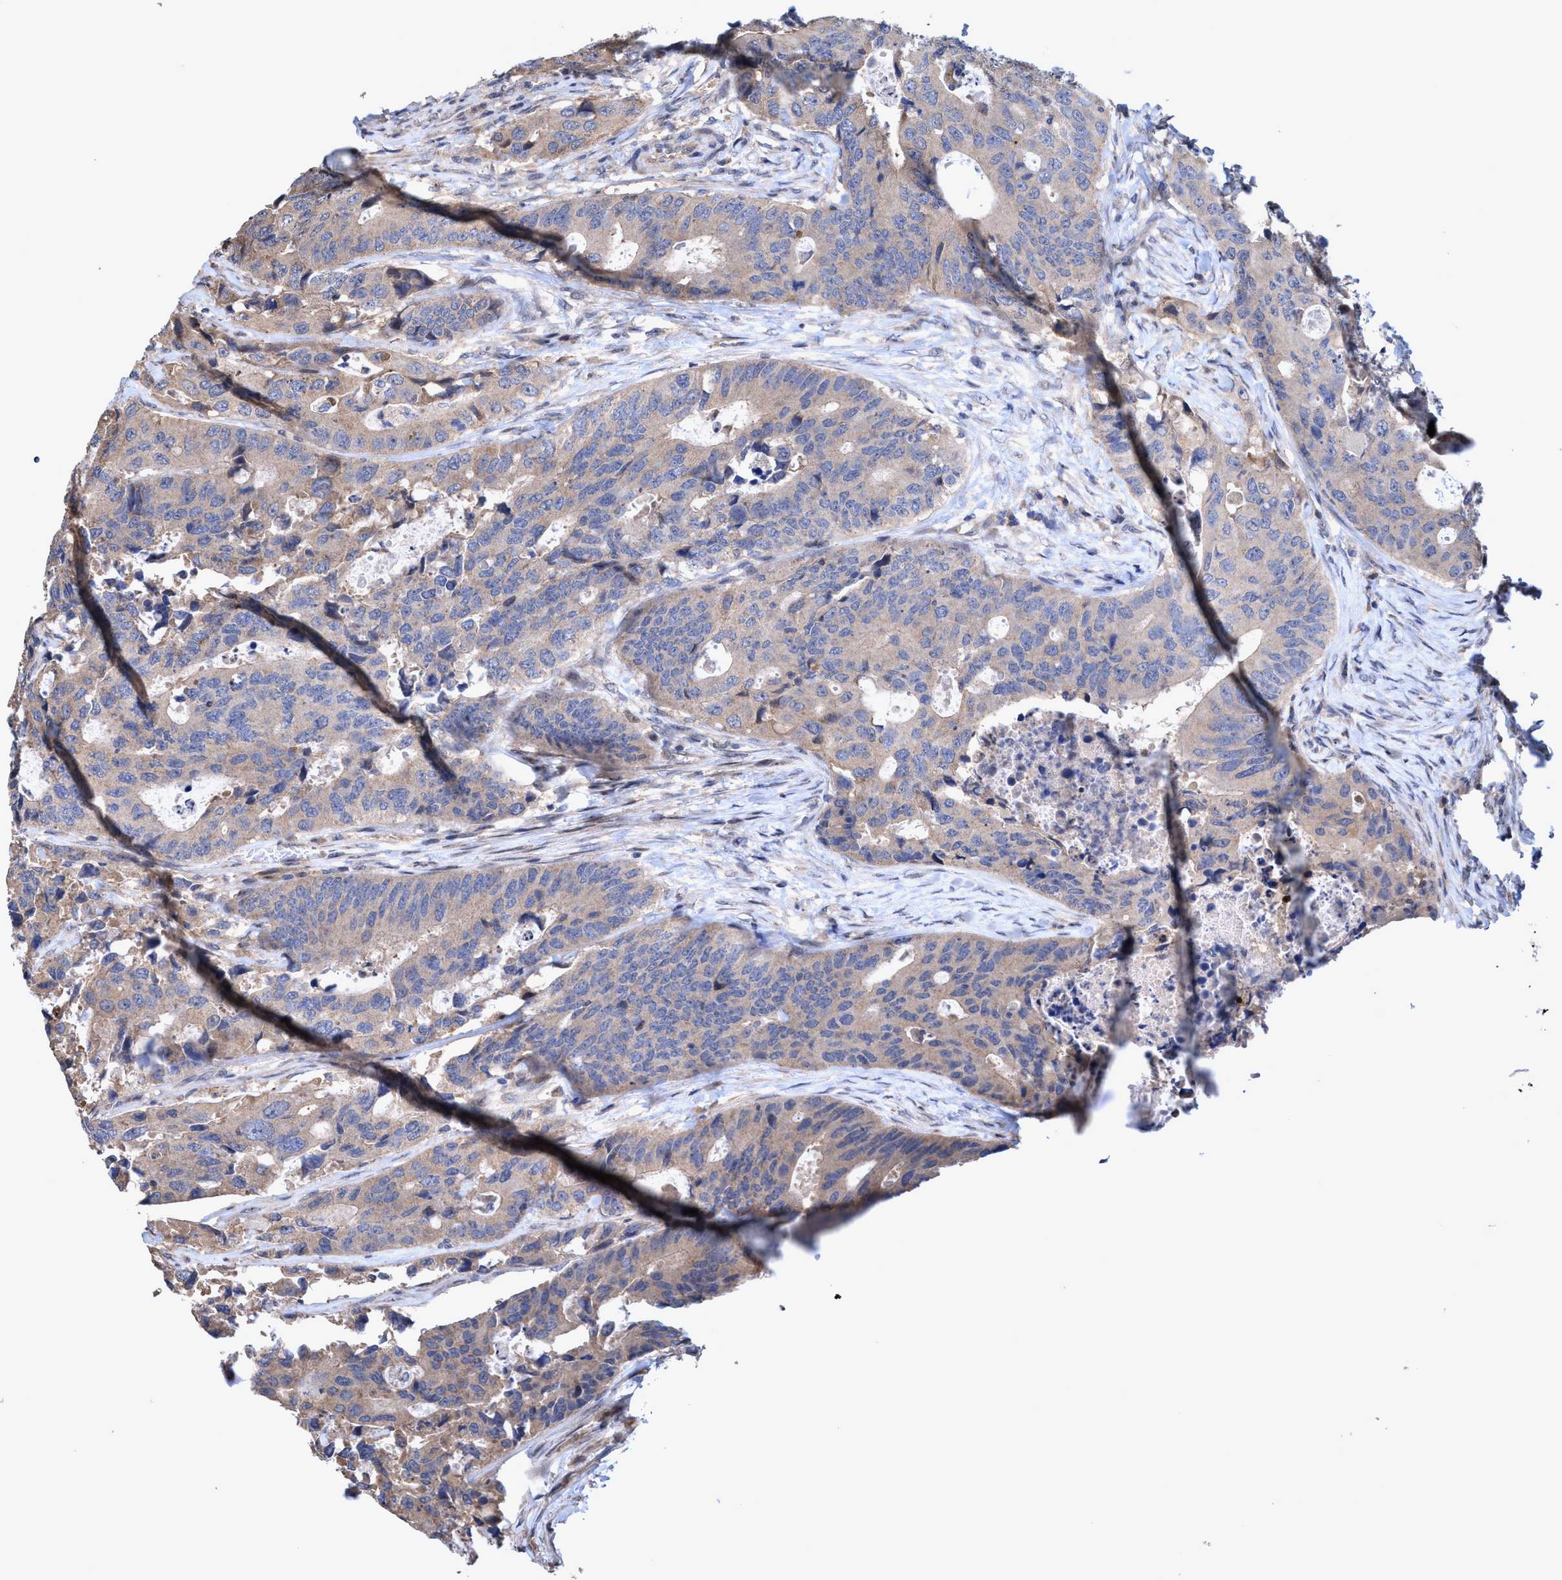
{"staining": {"intensity": "weak", "quantity": ">75%", "location": "cytoplasmic/membranous"}, "tissue": "colorectal cancer", "cell_type": "Tumor cells", "image_type": "cancer", "snomed": [{"axis": "morphology", "description": "Adenocarcinoma, NOS"}, {"axis": "topography", "description": "Colon"}], "caption": "Brown immunohistochemical staining in colorectal cancer displays weak cytoplasmic/membranous staining in approximately >75% of tumor cells. (DAB IHC, brown staining for protein, blue staining for nuclei).", "gene": "ZNF677", "patient": {"sex": "male", "age": 71}}